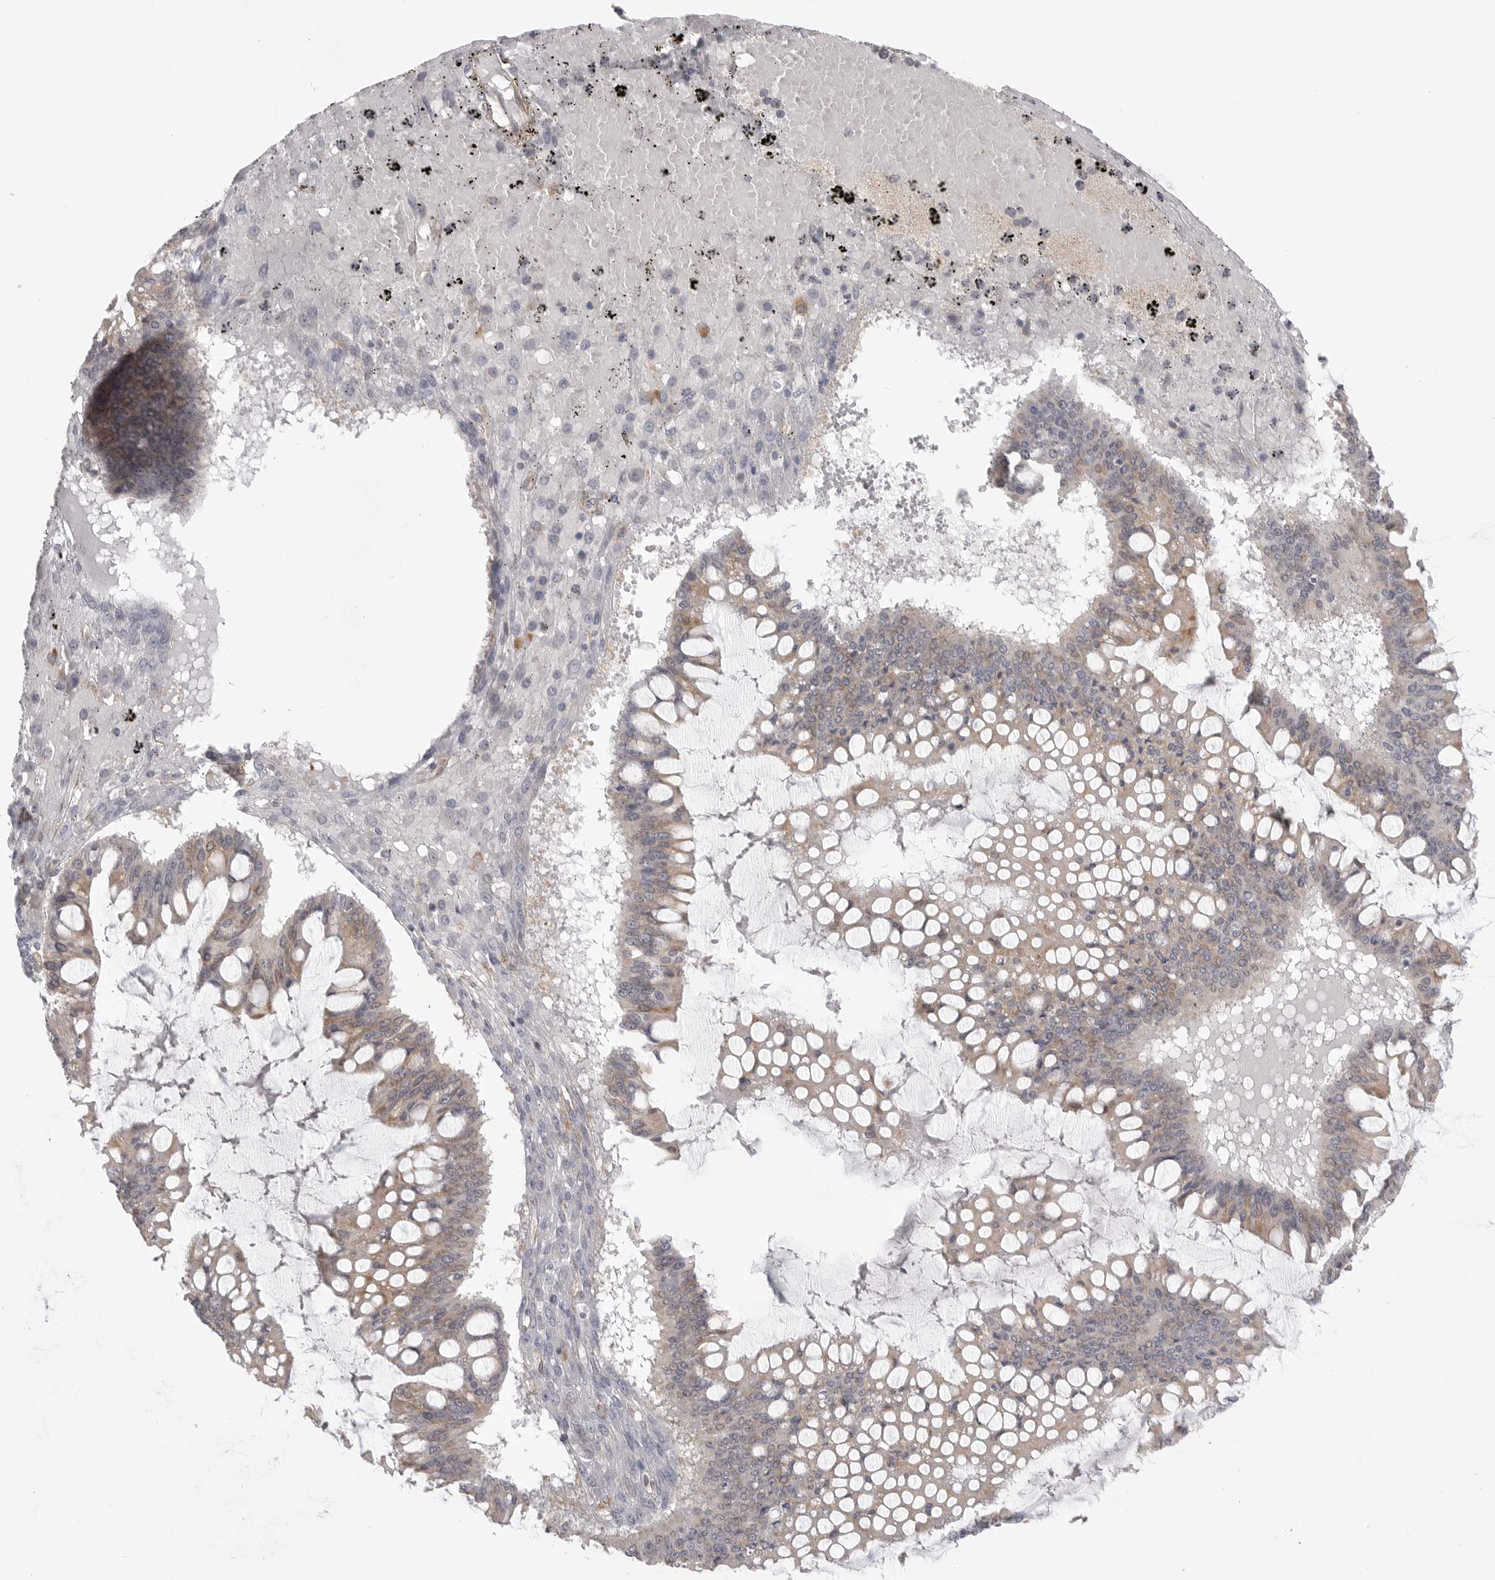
{"staining": {"intensity": "weak", "quantity": "25%-75%", "location": "cytoplasmic/membranous"}, "tissue": "ovarian cancer", "cell_type": "Tumor cells", "image_type": "cancer", "snomed": [{"axis": "morphology", "description": "Cystadenocarcinoma, mucinous, NOS"}, {"axis": "topography", "description": "Ovary"}], "caption": "An image showing weak cytoplasmic/membranous expression in about 25%-75% of tumor cells in ovarian cancer, as visualized by brown immunohistochemical staining.", "gene": "CERS2", "patient": {"sex": "female", "age": 73}}